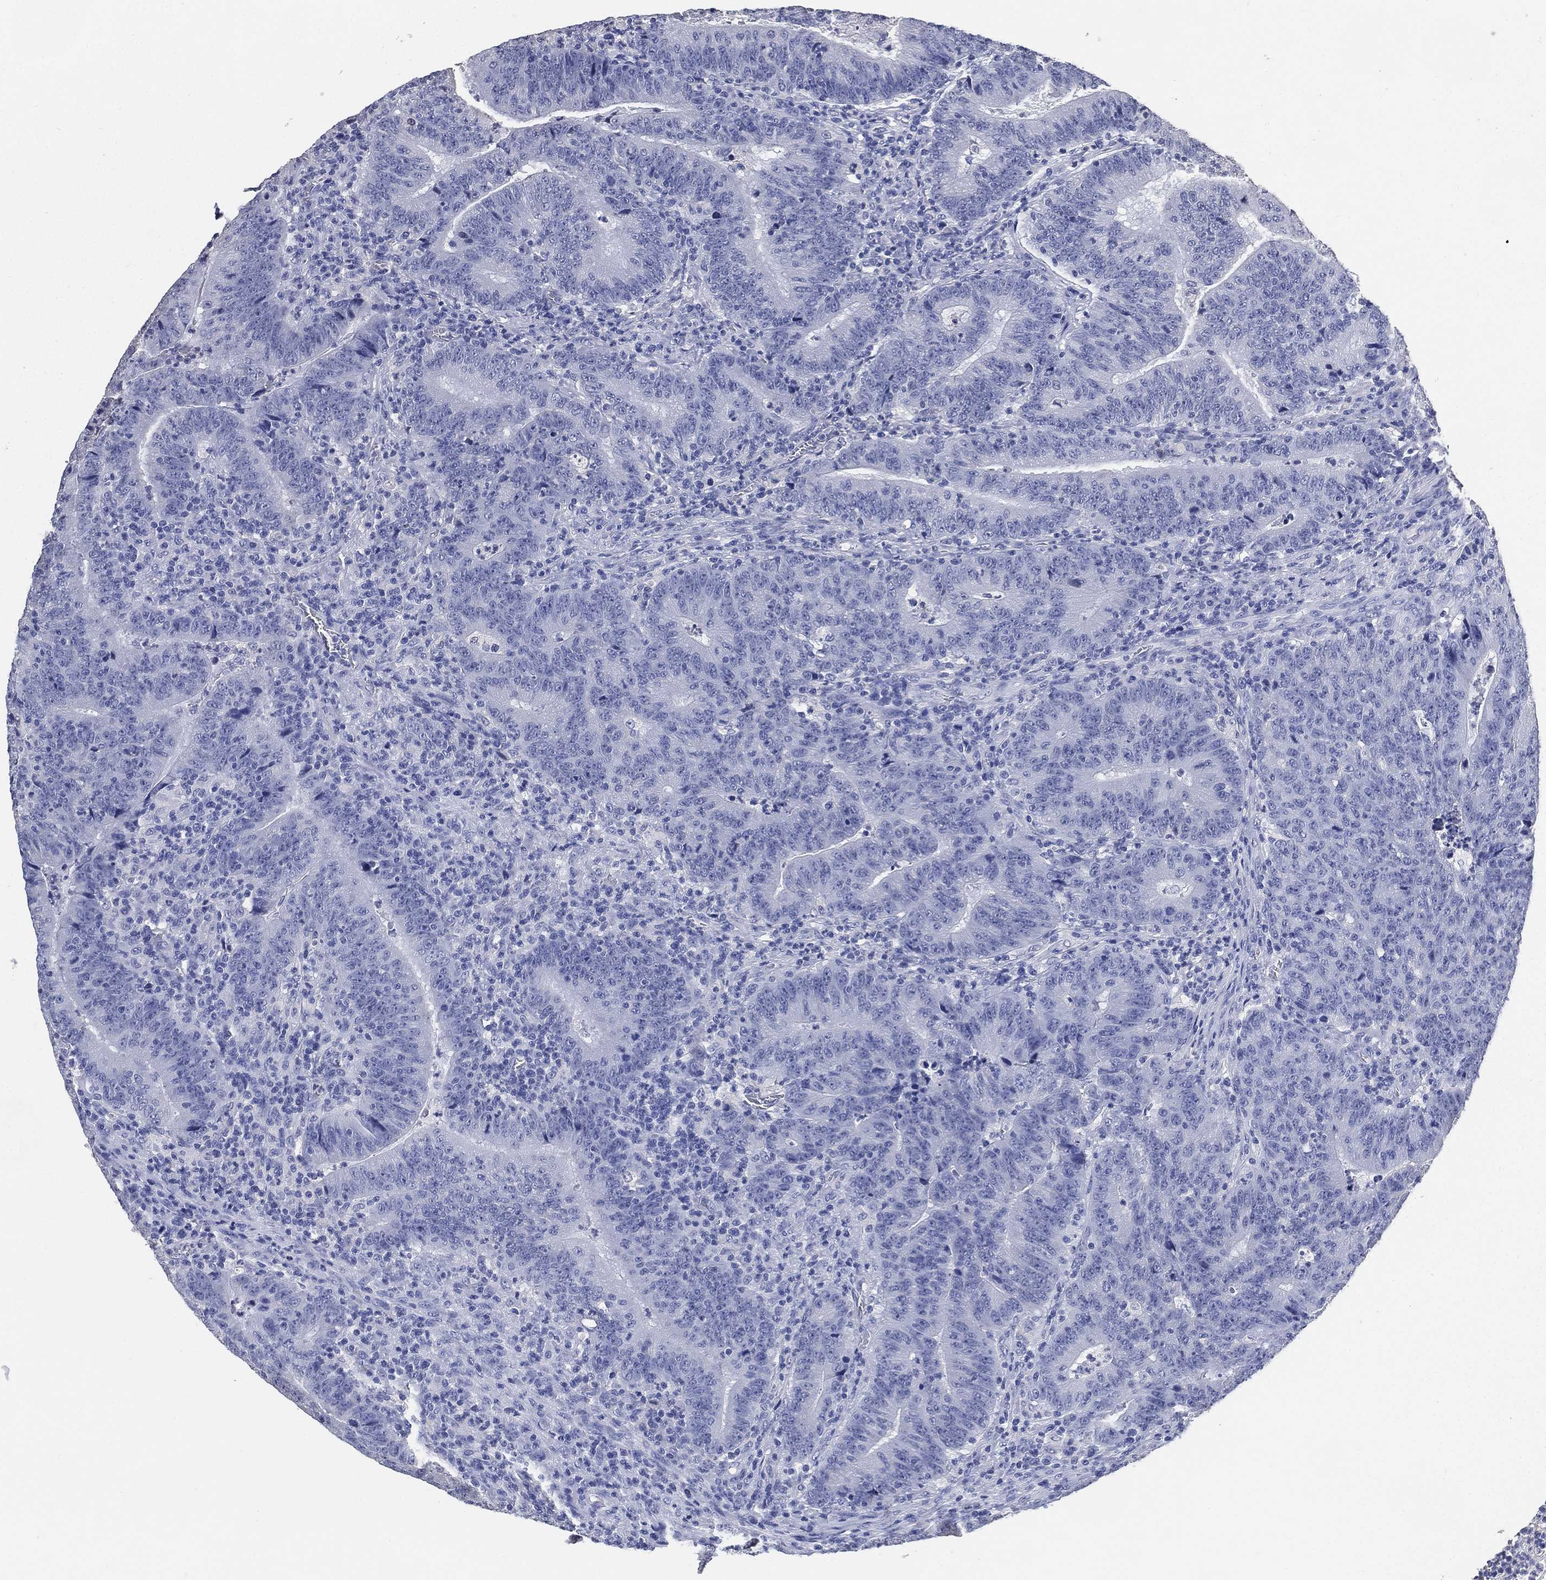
{"staining": {"intensity": "negative", "quantity": "none", "location": "none"}, "tissue": "colorectal cancer", "cell_type": "Tumor cells", "image_type": "cancer", "snomed": [{"axis": "morphology", "description": "Adenocarcinoma, NOS"}, {"axis": "topography", "description": "Colon"}], "caption": "There is no significant expression in tumor cells of colorectal adenocarcinoma.", "gene": "IYD", "patient": {"sex": "female", "age": 75}}